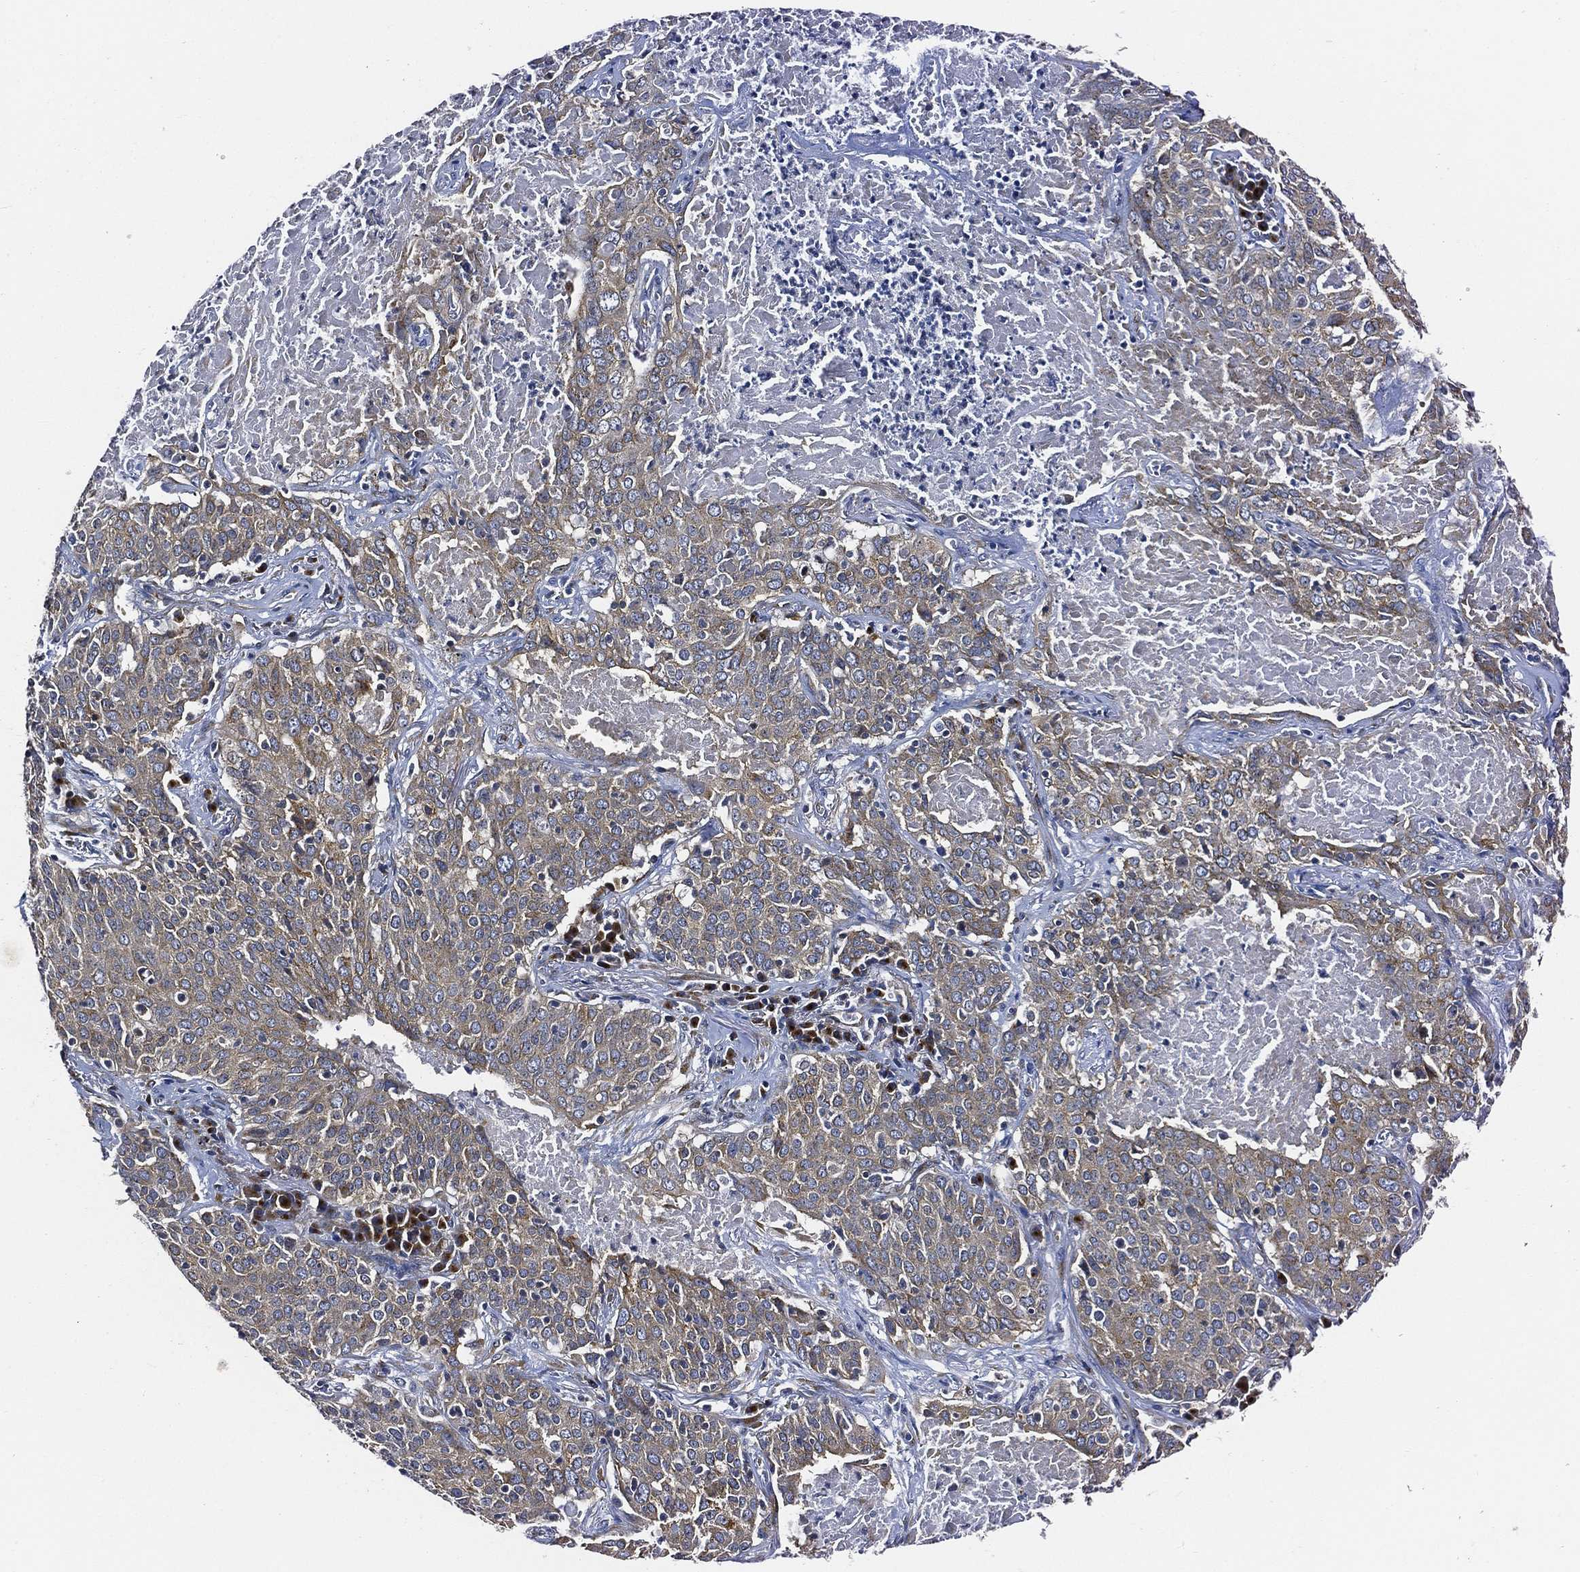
{"staining": {"intensity": "weak", "quantity": ">75%", "location": "cytoplasmic/membranous"}, "tissue": "lung cancer", "cell_type": "Tumor cells", "image_type": "cancer", "snomed": [{"axis": "morphology", "description": "Squamous cell carcinoma, NOS"}, {"axis": "topography", "description": "Lung"}], "caption": "Immunohistochemistry of lung cancer (squamous cell carcinoma) demonstrates low levels of weak cytoplasmic/membranous expression in approximately >75% of tumor cells.", "gene": "TICAM1", "patient": {"sex": "male", "age": 82}}